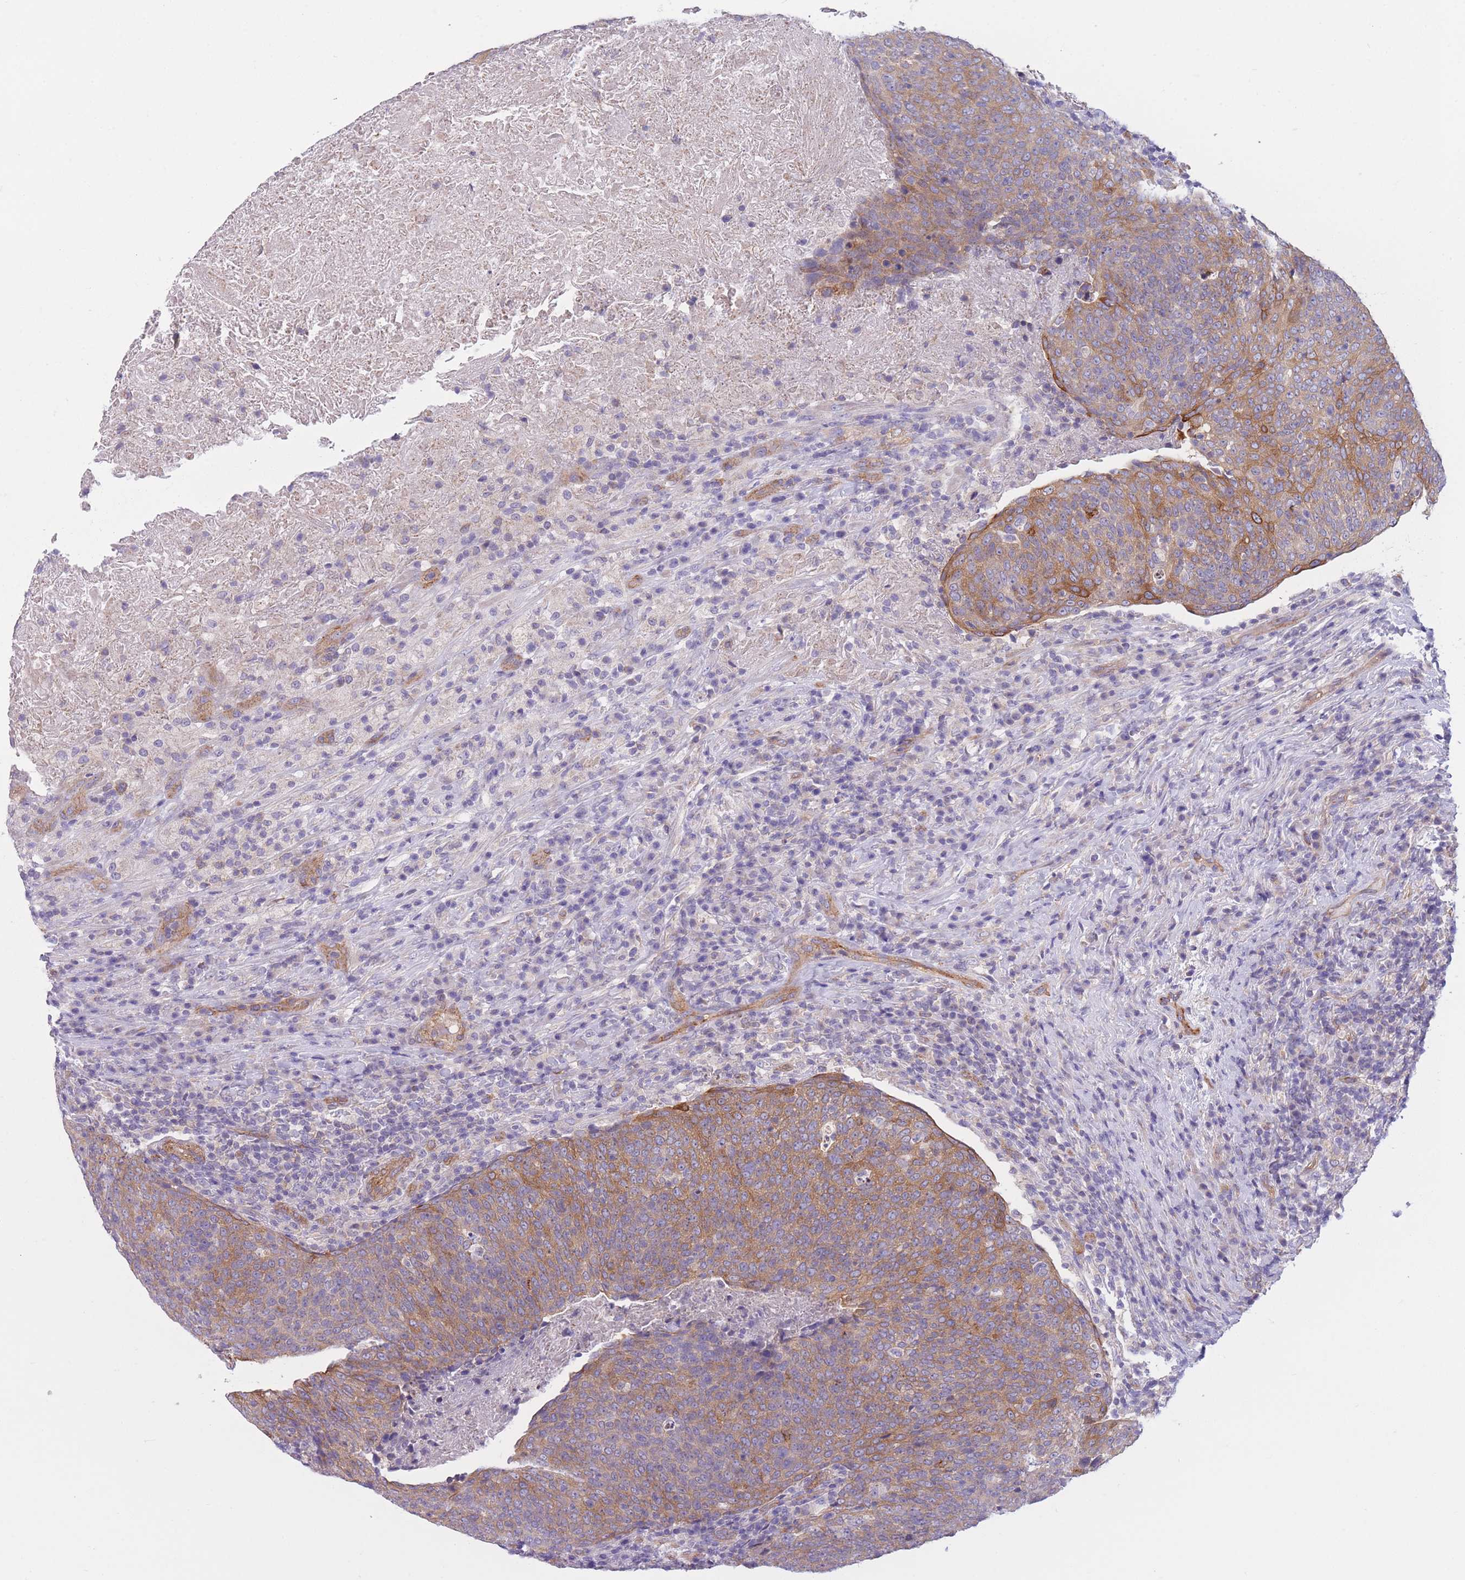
{"staining": {"intensity": "moderate", "quantity": ">75%", "location": "cytoplasmic/membranous"}, "tissue": "head and neck cancer", "cell_type": "Tumor cells", "image_type": "cancer", "snomed": [{"axis": "morphology", "description": "Squamous cell carcinoma, NOS"}, {"axis": "morphology", "description": "Squamous cell carcinoma, metastatic, NOS"}, {"axis": "topography", "description": "Lymph node"}, {"axis": "topography", "description": "Head-Neck"}], "caption": "IHC image of metastatic squamous cell carcinoma (head and neck) stained for a protein (brown), which reveals medium levels of moderate cytoplasmic/membranous expression in about >75% of tumor cells.", "gene": "SERPINB3", "patient": {"sex": "male", "age": 62}}